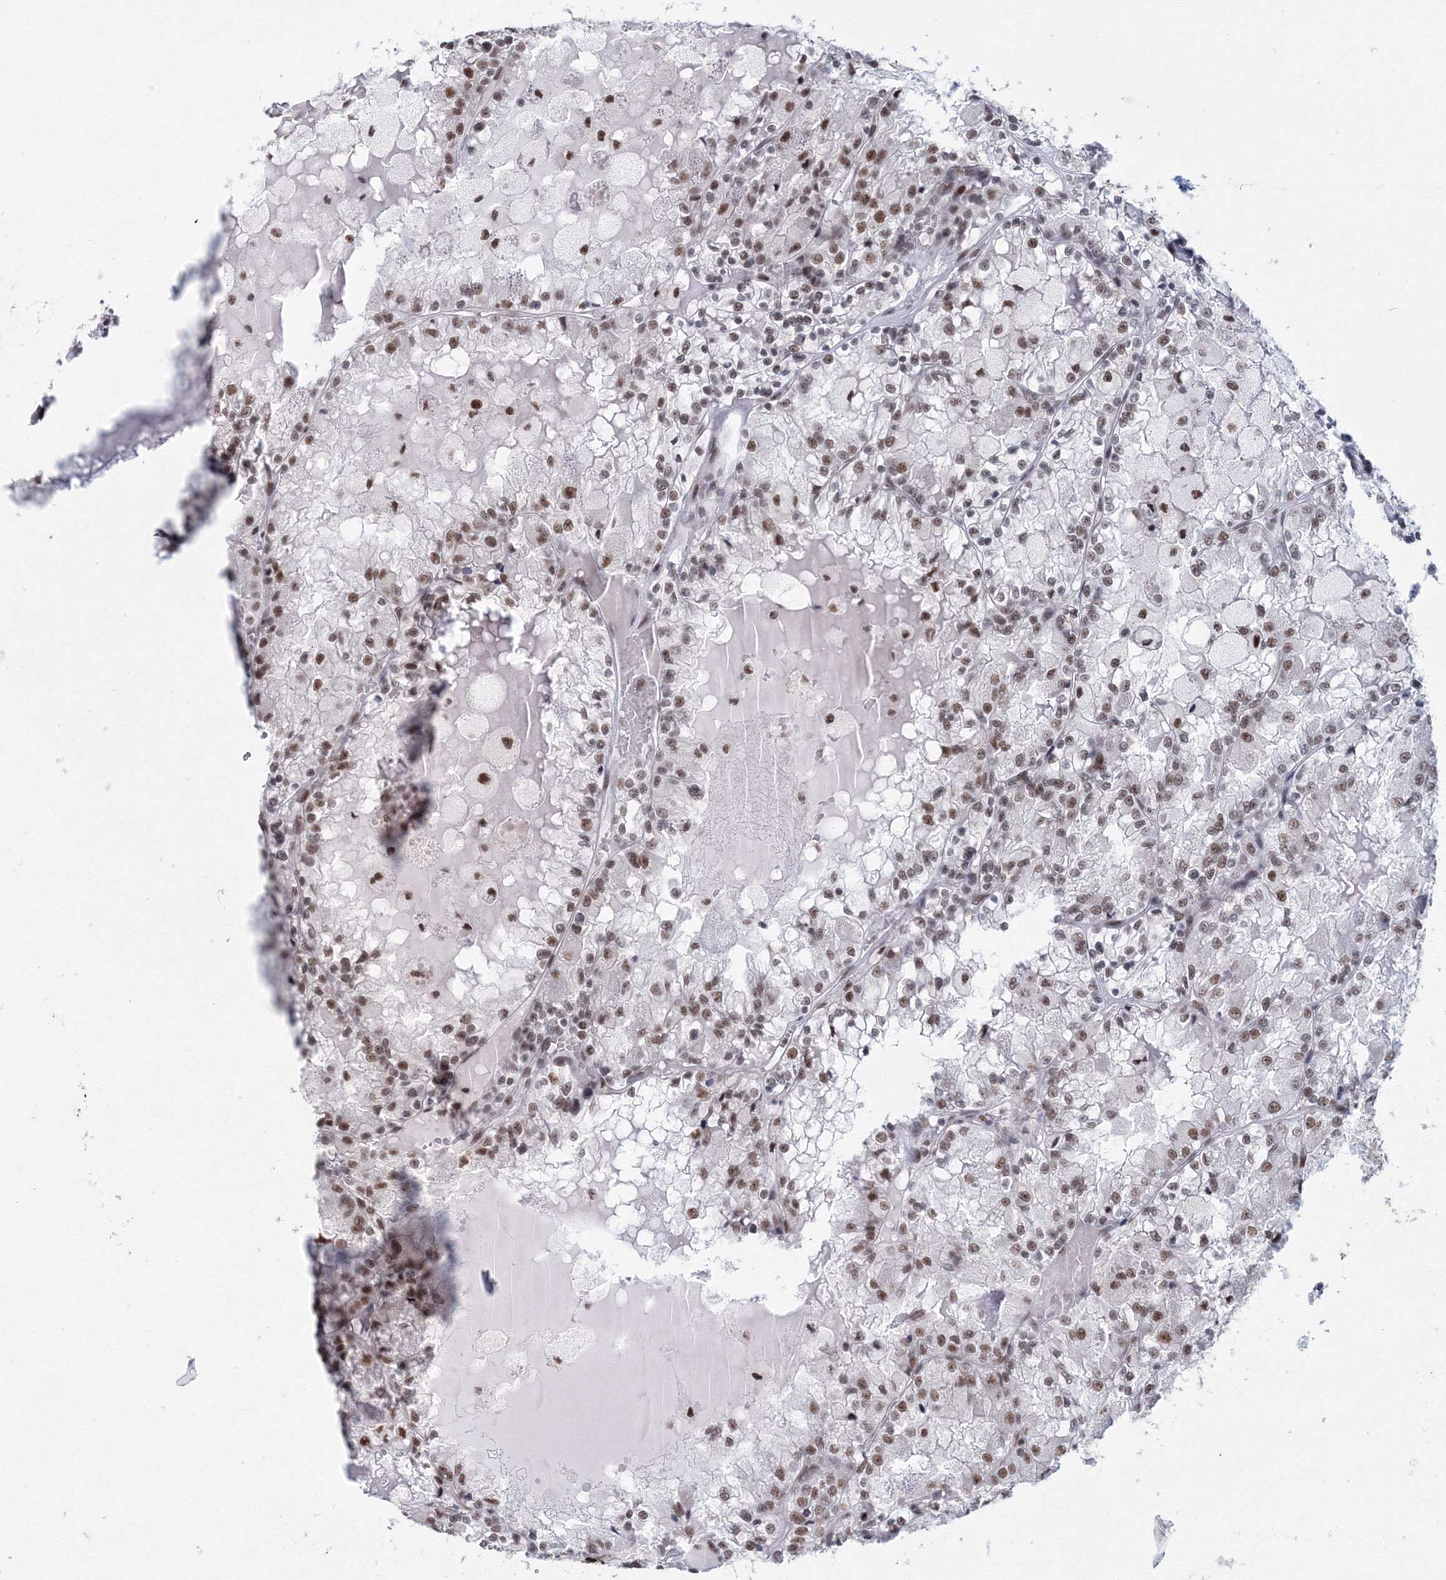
{"staining": {"intensity": "moderate", "quantity": ">75%", "location": "nuclear"}, "tissue": "renal cancer", "cell_type": "Tumor cells", "image_type": "cancer", "snomed": [{"axis": "morphology", "description": "Adenocarcinoma, NOS"}, {"axis": "topography", "description": "Kidney"}], "caption": "DAB immunohistochemical staining of renal cancer (adenocarcinoma) demonstrates moderate nuclear protein expression in about >75% of tumor cells.", "gene": "SF3B6", "patient": {"sex": "female", "age": 56}}